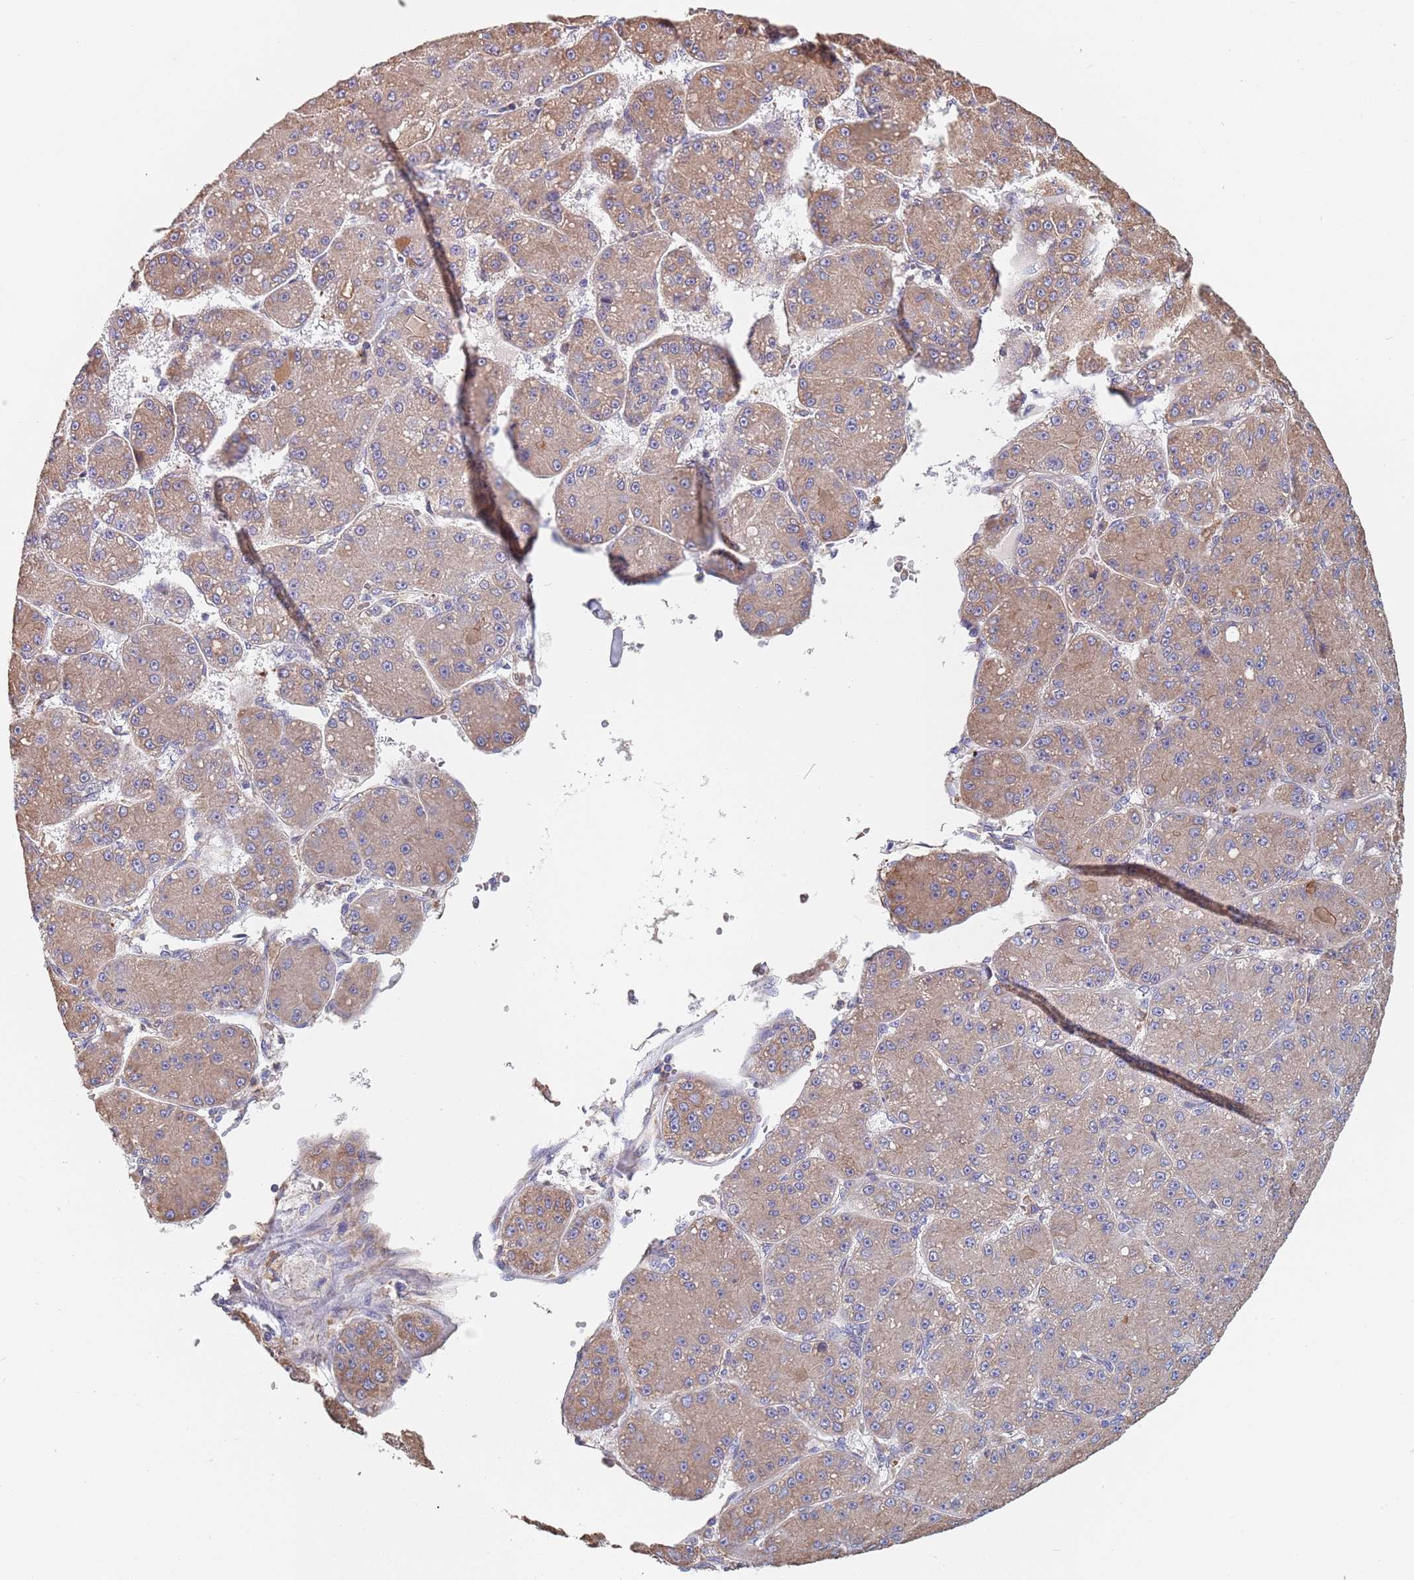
{"staining": {"intensity": "moderate", "quantity": ">75%", "location": "cytoplasmic/membranous"}, "tissue": "liver cancer", "cell_type": "Tumor cells", "image_type": "cancer", "snomed": [{"axis": "morphology", "description": "Carcinoma, Hepatocellular, NOS"}, {"axis": "topography", "description": "Liver"}], "caption": "The image displays immunohistochemical staining of liver cancer. There is moderate cytoplasmic/membranous positivity is seen in about >75% of tumor cells.", "gene": "DCUN1D3", "patient": {"sex": "male", "age": 67}}